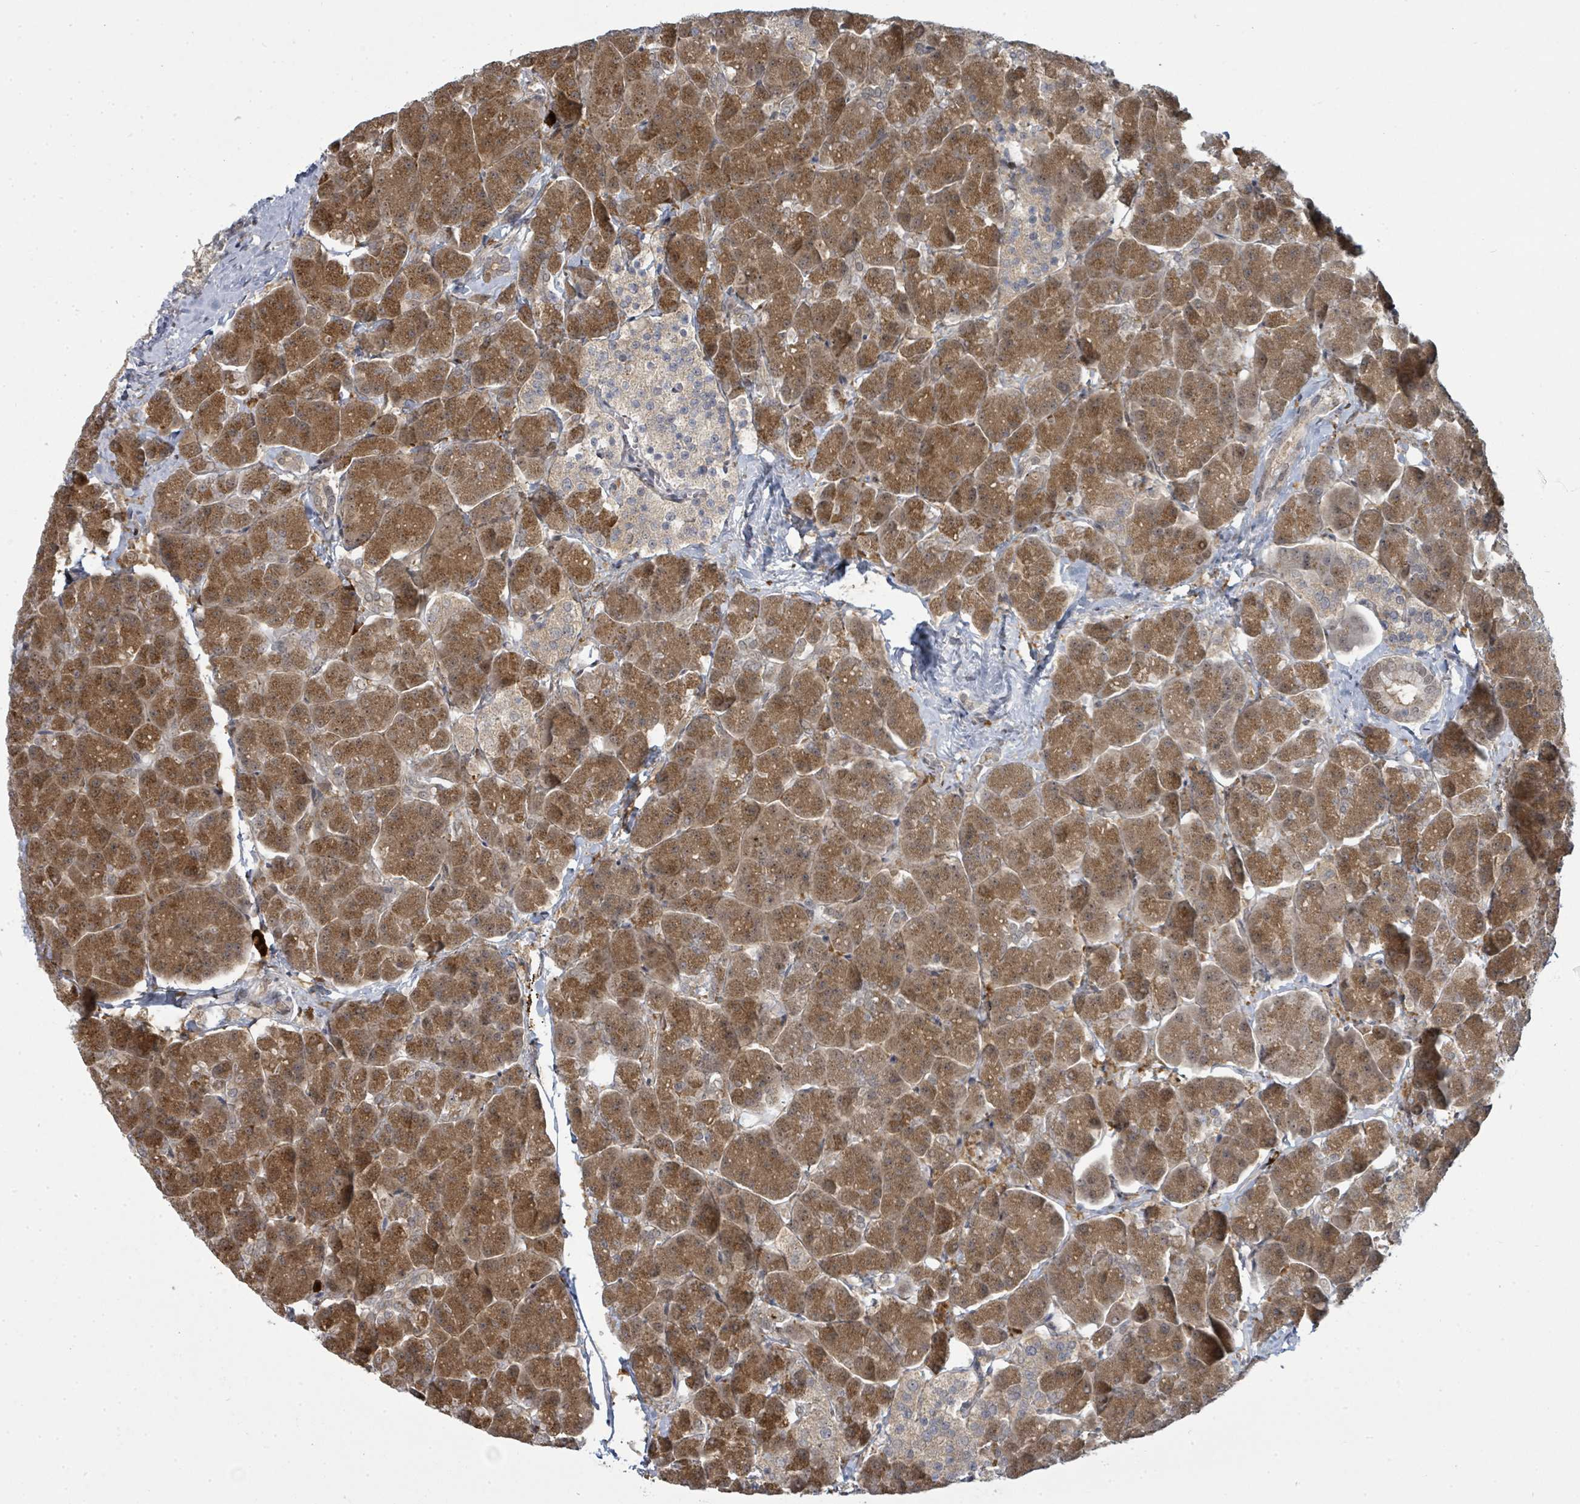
{"staining": {"intensity": "moderate", "quantity": ">75%", "location": "cytoplasmic/membranous"}, "tissue": "pancreas", "cell_type": "Exocrine glandular cells", "image_type": "normal", "snomed": [{"axis": "morphology", "description": "Normal tissue, NOS"}, {"axis": "topography", "description": "Pancreas"}, {"axis": "topography", "description": "Peripheral nerve tissue"}], "caption": "Protein analysis of benign pancreas shows moderate cytoplasmic/membranous expression in approximately >75% of exocrine glandular cells.", "gene": "PSMG2", "patient": {"sex": "male", "age": 54}}